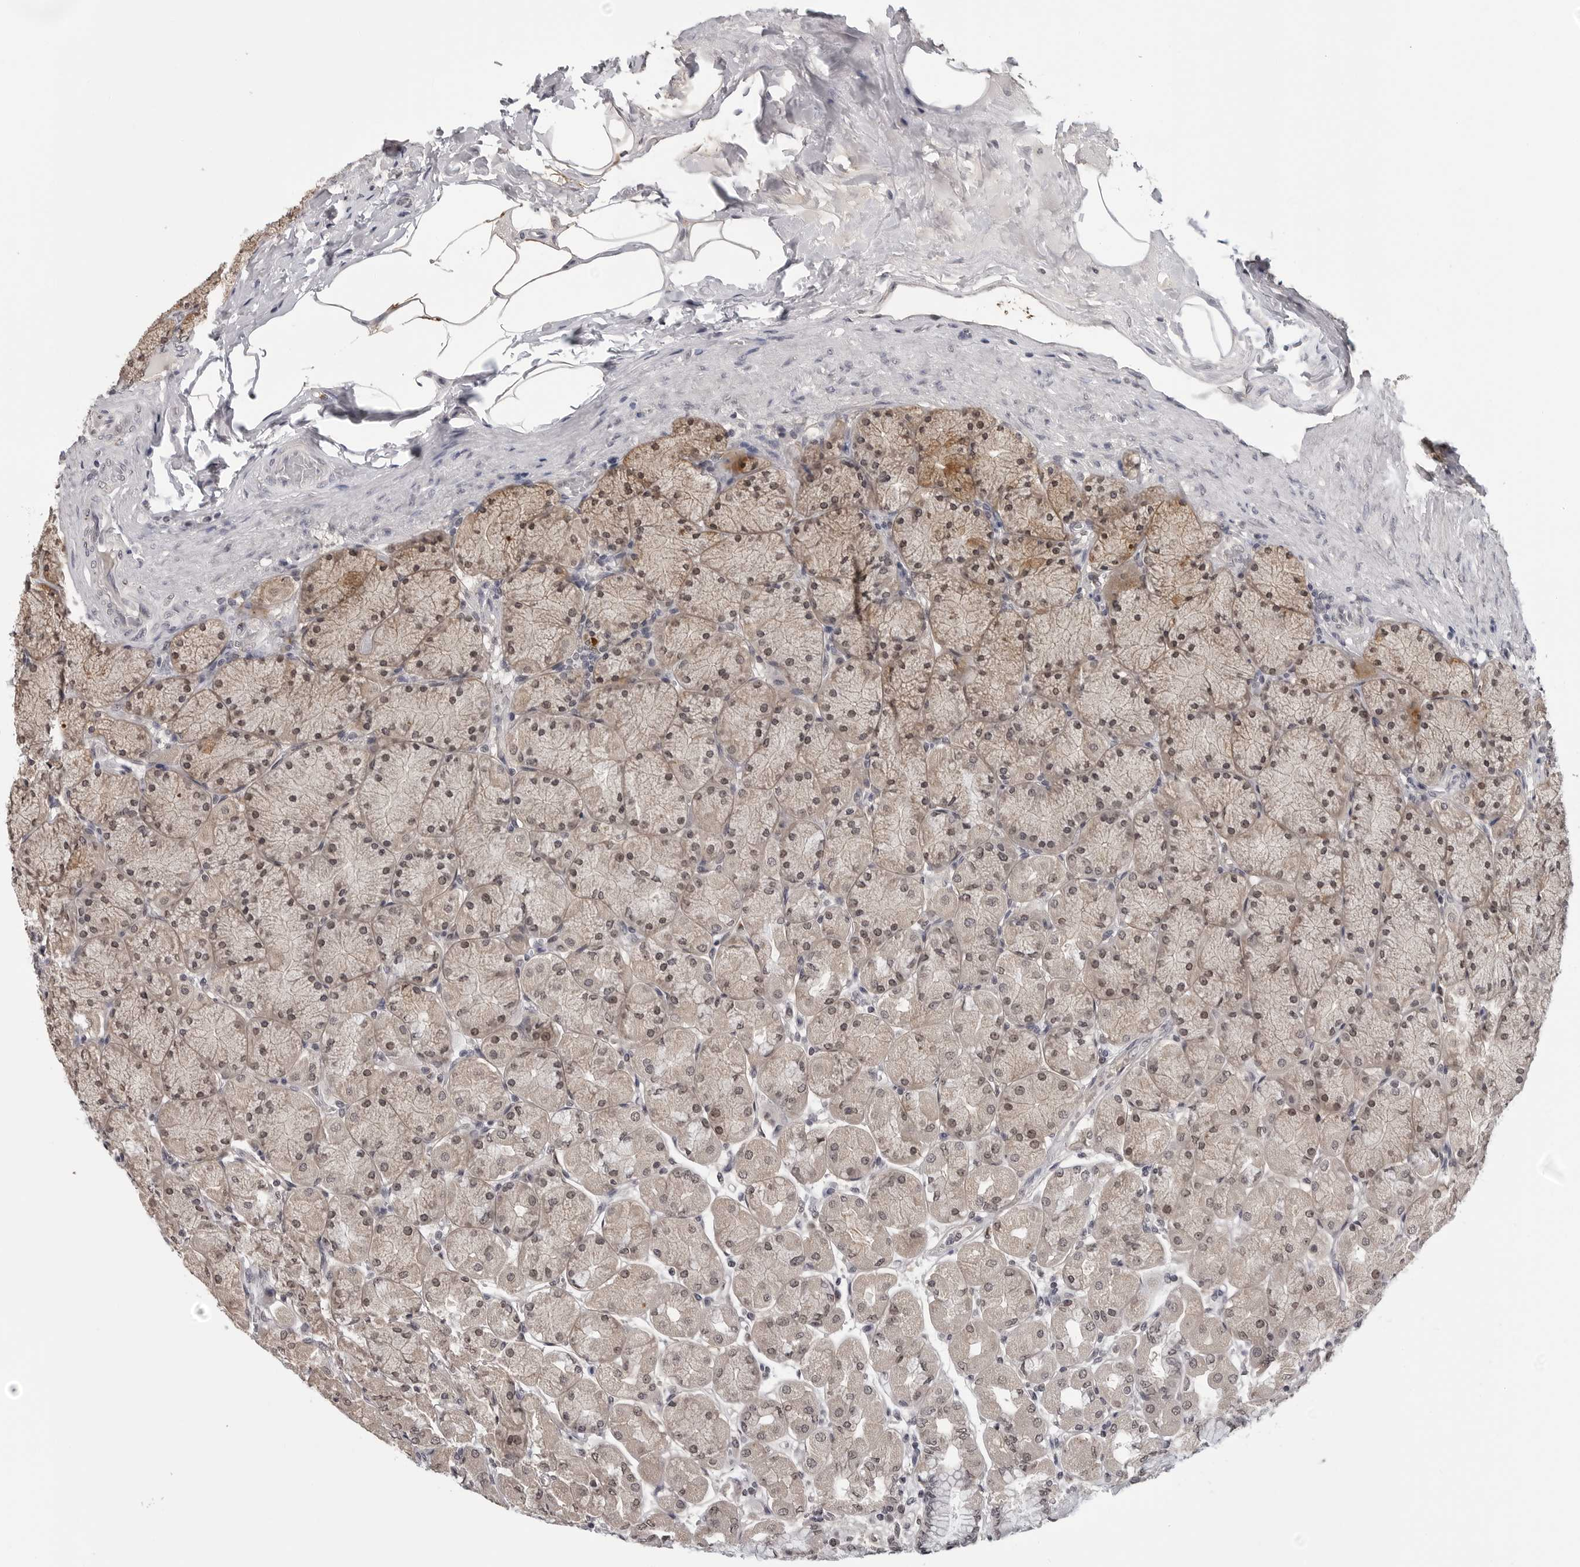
{"staining": {"intensity": "moderate", "quantity": "25%-75%", "location": "cytoplasmic/membranous,nuclear"}, "tissue": "stomach", "cell_type": "Glandular cells", "image_type": "normal", "snomed": [{"axis": "morphology", "description": "Normal tissue, NOS"}, {"axis": "topography", "description": "Stomach, upper"}], "caption": "Immunohistochemistry (IHC) of benign stomach reveals medium levels of moderate cytoplasmic/membranous,nuclear positivity in about 25%-75% of glandular cells.", "gene": "CDK20", "patient": {"sex": "female", "age": 56}}